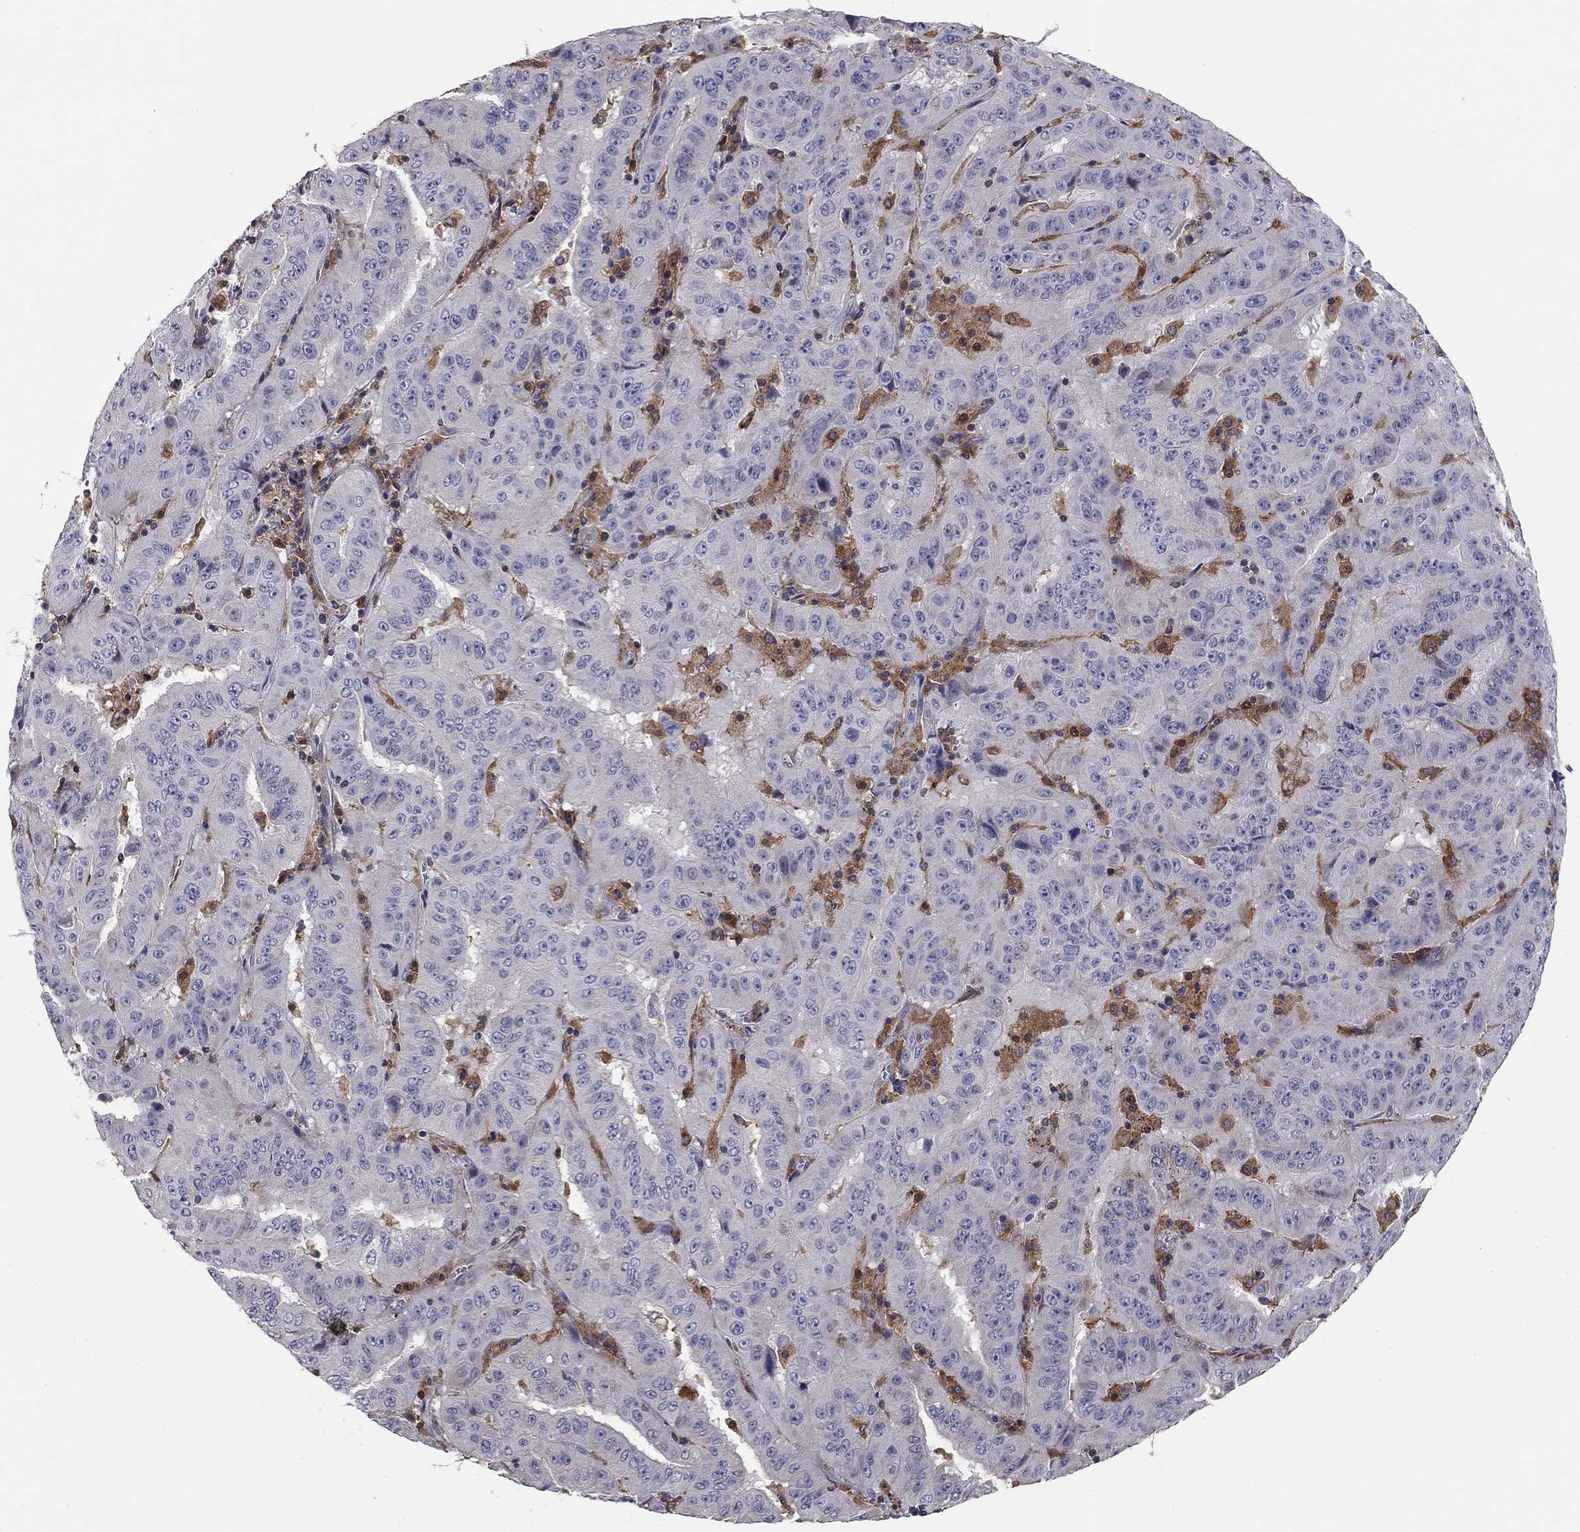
{"staining": {"intensity": "negative", "quantity": "none", "location": "none"}, "tissue": "pancreatic cancer", "cell_type": "Tumor cells", "image_type": "cancer", "snomed": [{"axis": "morphology", "description": "Adenocarcinoma, NOS"}, {"axis": "topography", "description": "Pancreas"}], "caption": "Tumor cells show no significant staining in pancreatic cancer (adenocarcinoma).", "gene": "PLCB2", "patient": {"sex": "male", "age": 63}}